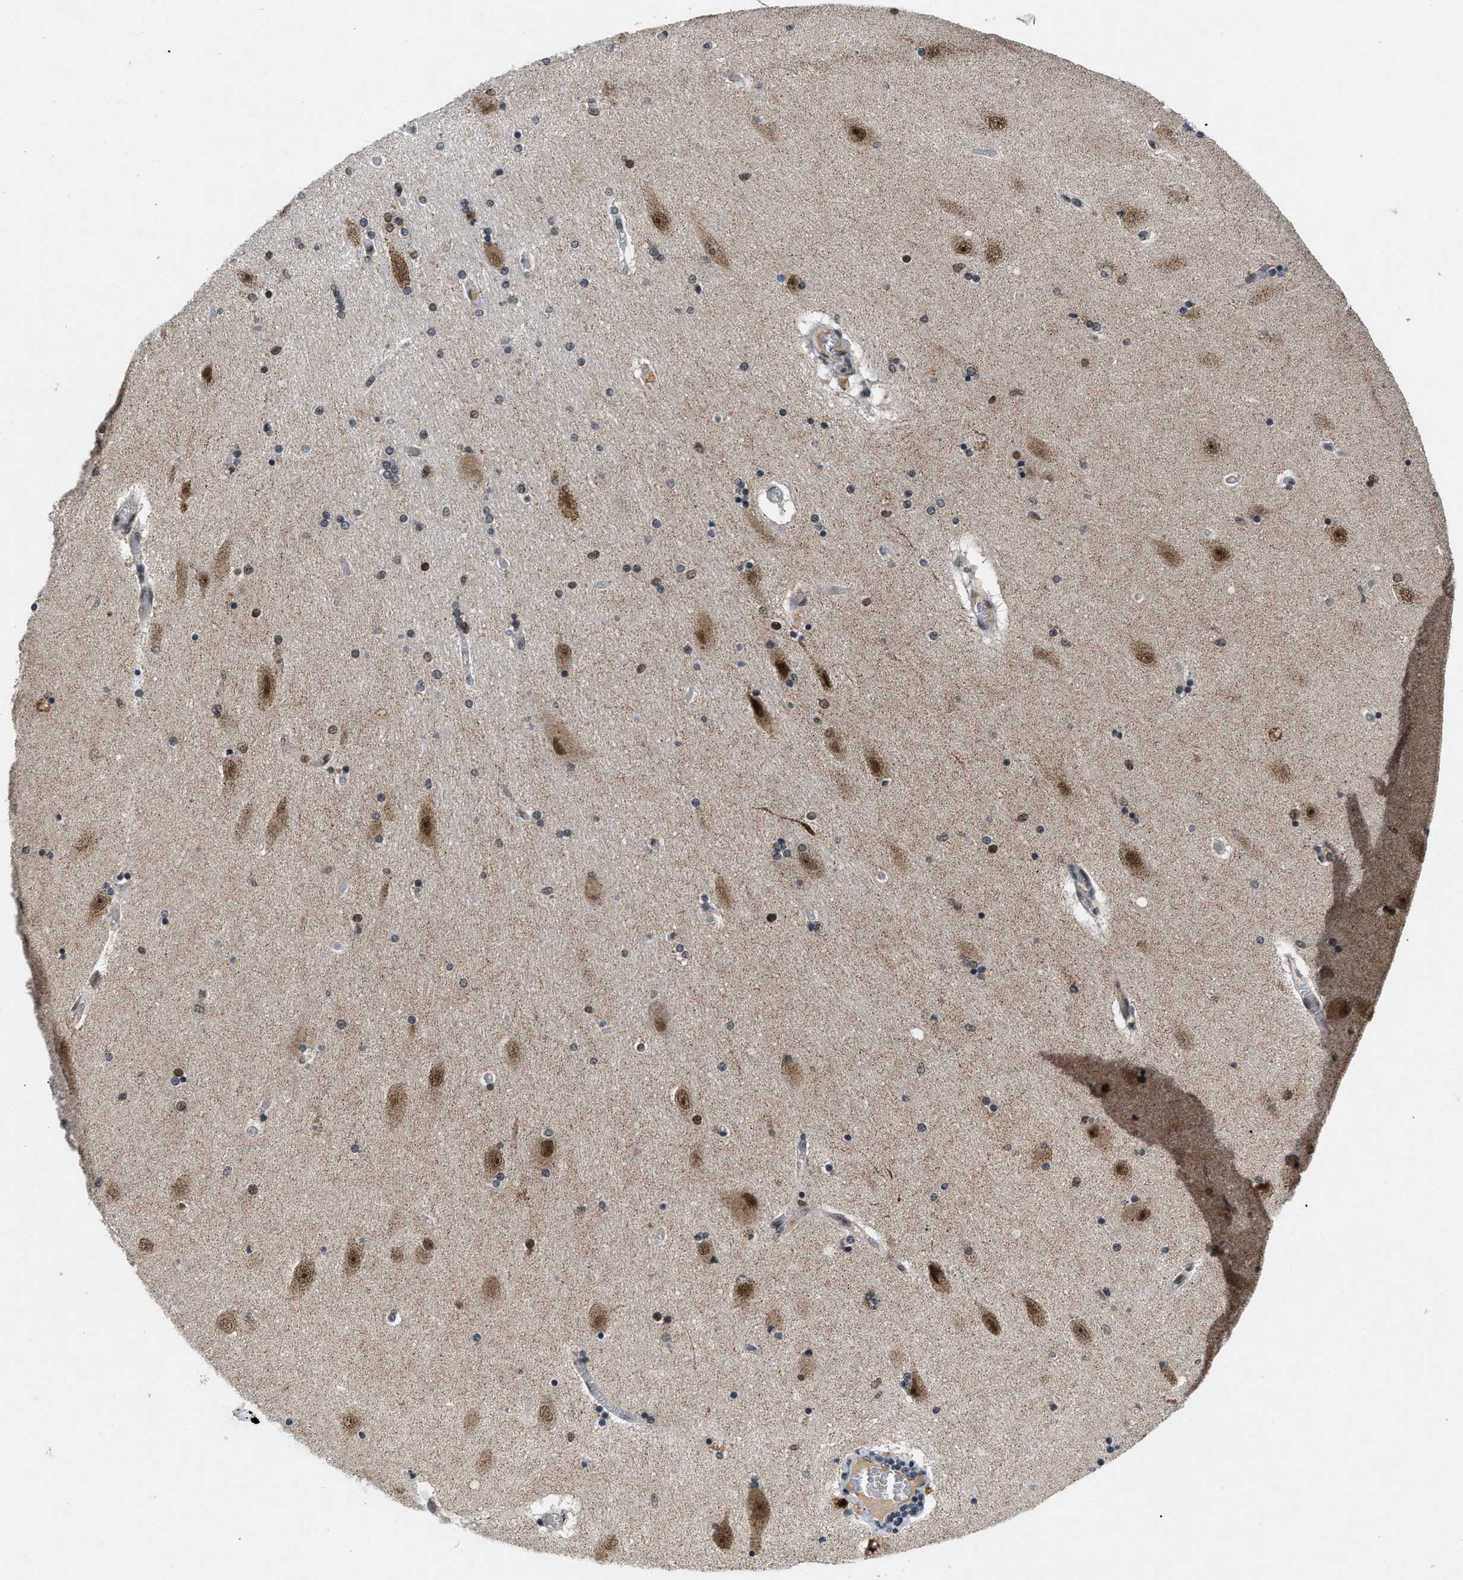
{"staining": {"intensity": "moderate", "quantity": "25%-75%", "location": "nuclear"}, "tissue": "hippocampus", "cell_type": "Glial cells", "image_type": "normal", "snomed": [{"axis": "morphology", "description": "Normal tissue, NOS"}, {"axis": "topography", "description": "Hippocampus"}], "caption": "Benign hippocampus shows moderate nuclear expression in approximately 25%-75% of glial cells.", "gene": "ZNF346", "patient": {"sex": "female", "age": 54}}